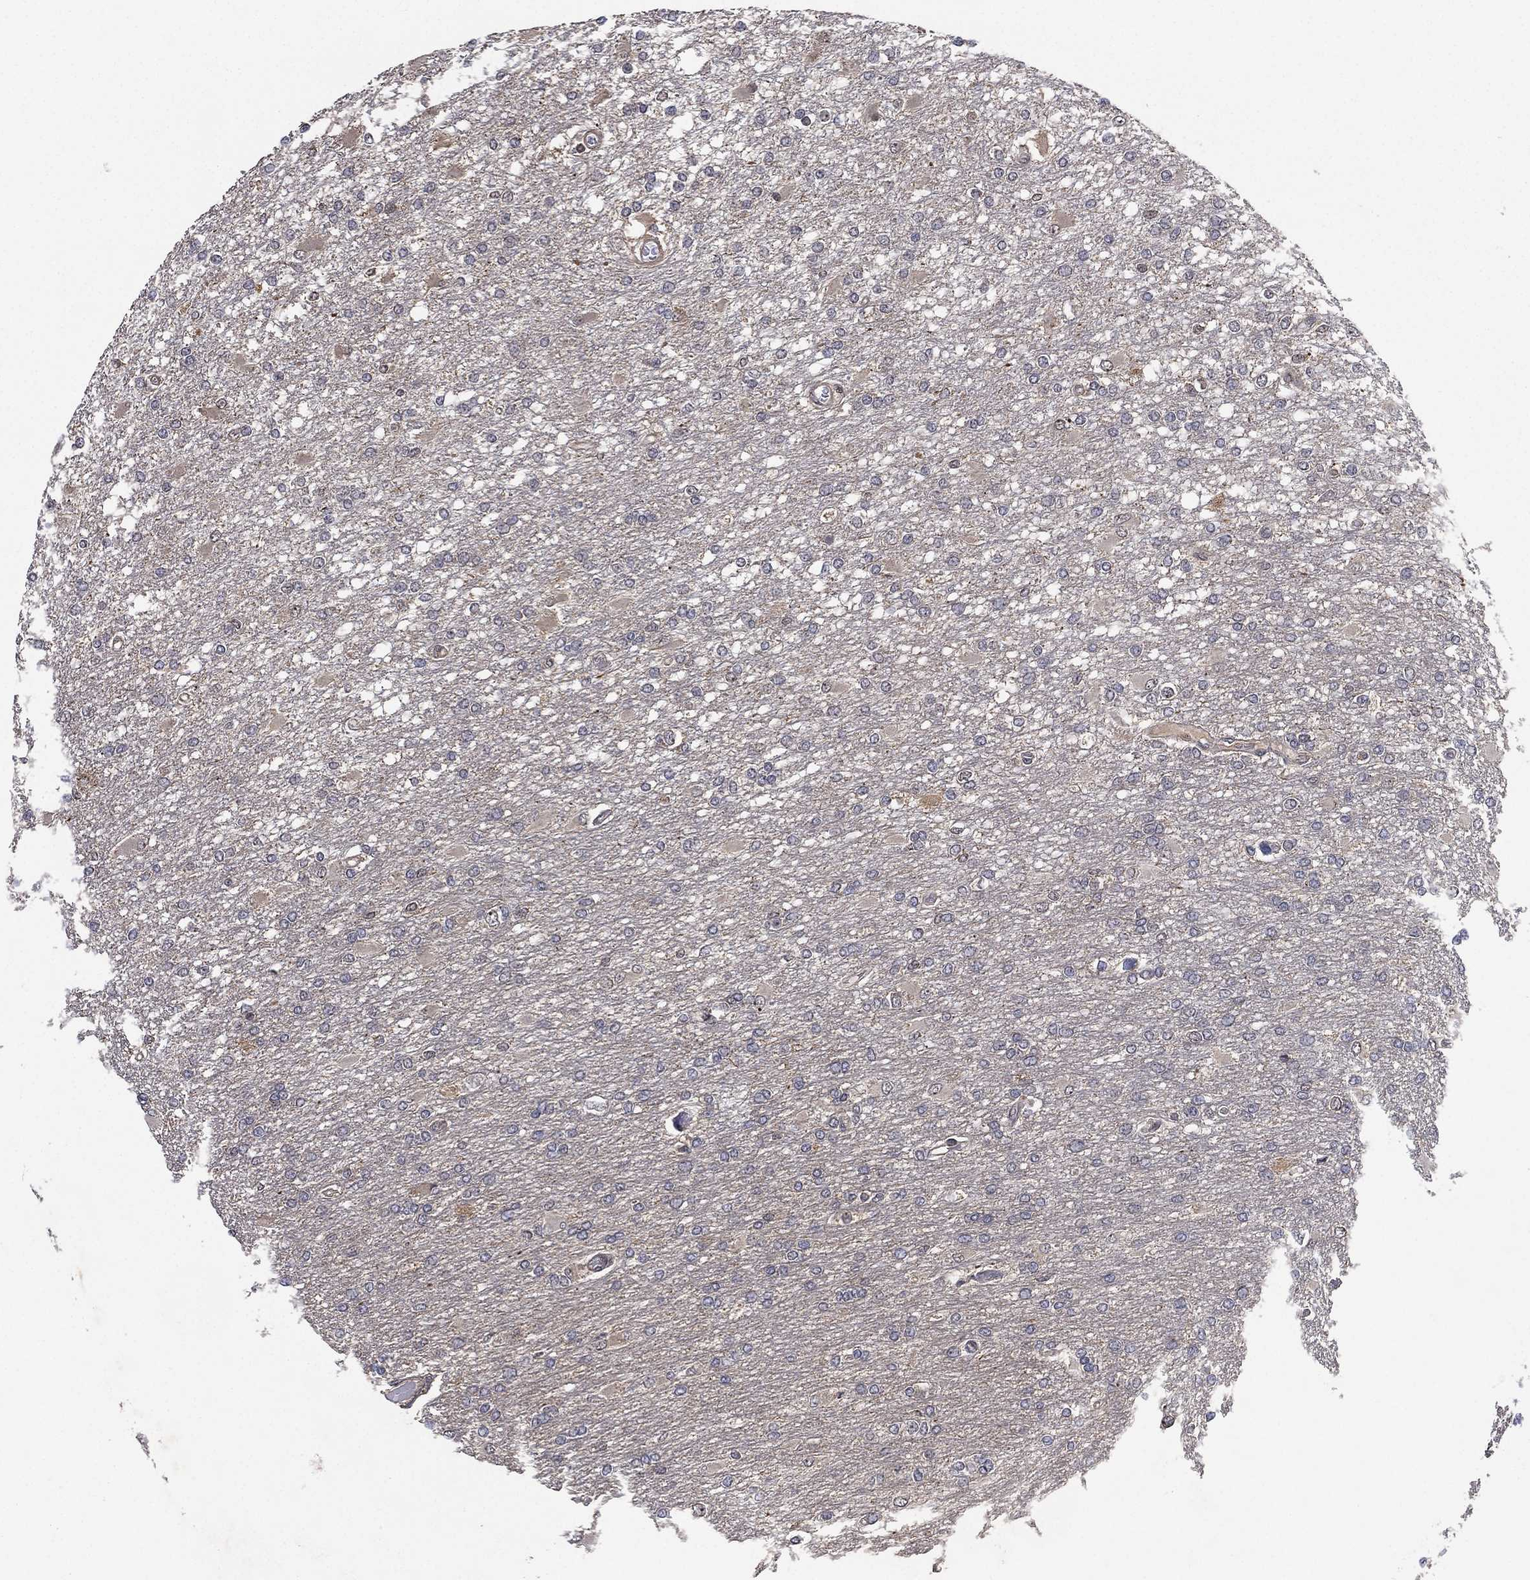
{"staining": {"intensity": "negative", "quantity": "none", "location": "none"}, "tissue": "glioma", "cell_type": "Tumor cells", "image_type": "cancer", "snomed": [{"axis": "morphology", "description": "Glioma, malignant, High grade"}, {"axis": "topography", "description": "Cerebral cortex"}], "caption": "The micrograph shows no significant staining in tumor cells of malignant glioma (high-grade).", "gene": "NELFCD", "patient": {"sex": "male", "age": 79}}